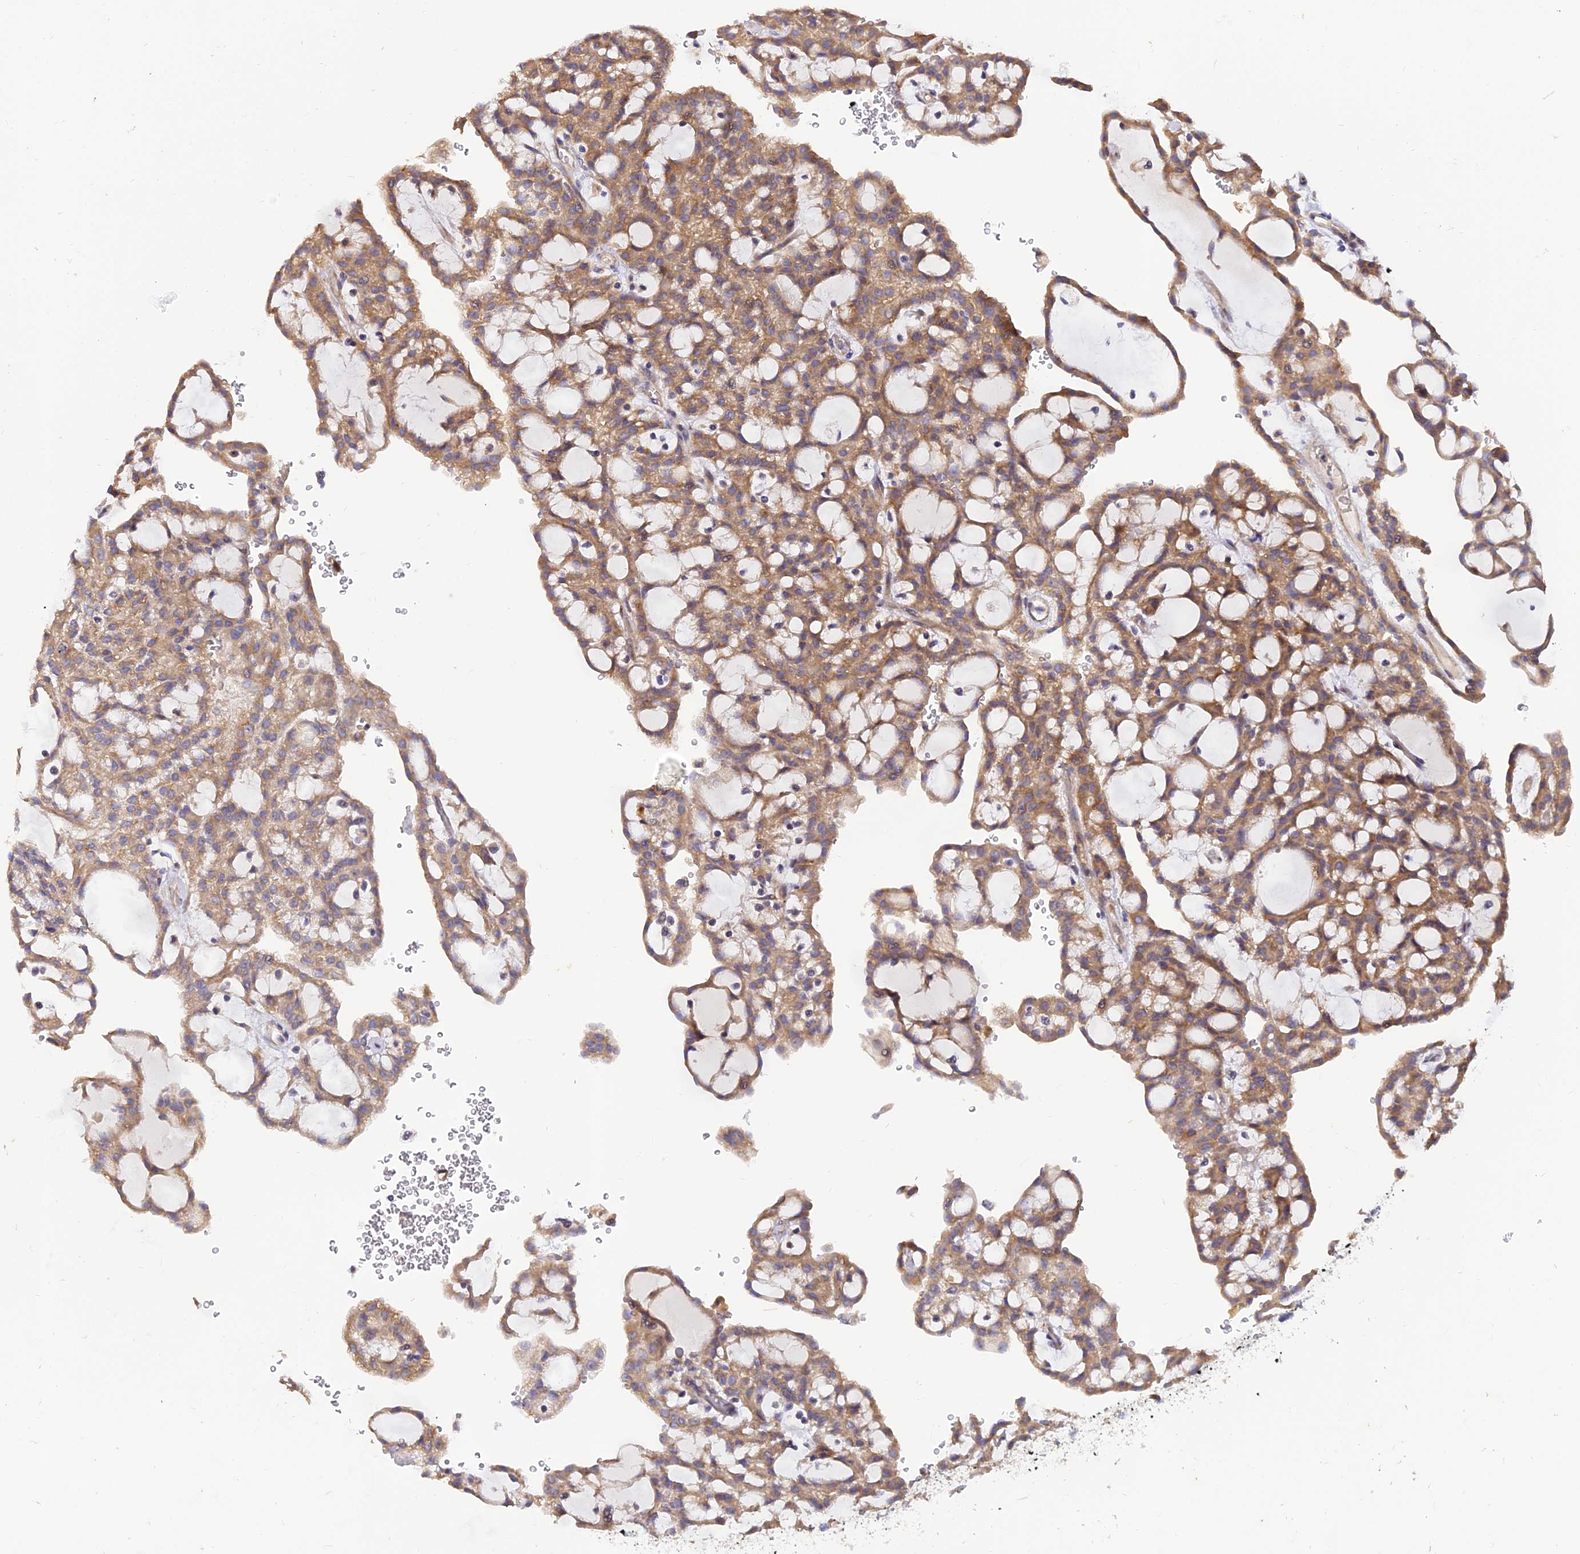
{"staining": {"intensity": "moderate", "quantity": ">75%", "location": "cytoplasmic/membranous"}, "tissue": "renal cancer", "cell_type": "Tumor cells", "image_type": "cancer", "snomed": [{"axis": "morphology", "description": "Adenocarcinoma, NOS"}, {"axis": "topography", "description": "Kidney"}], "caption": "Tumor cells show medium levels of moderate cytoplasmic/membranous staining in approximately >75% of cells in renal cancer (adenocarcinoma). (DAB (3,3'-diaminobenzidine) IHC with brightfield microscopy, high magnification).", "gene": "ARL8B", "patient": {"sex": "male", "age": 63}}